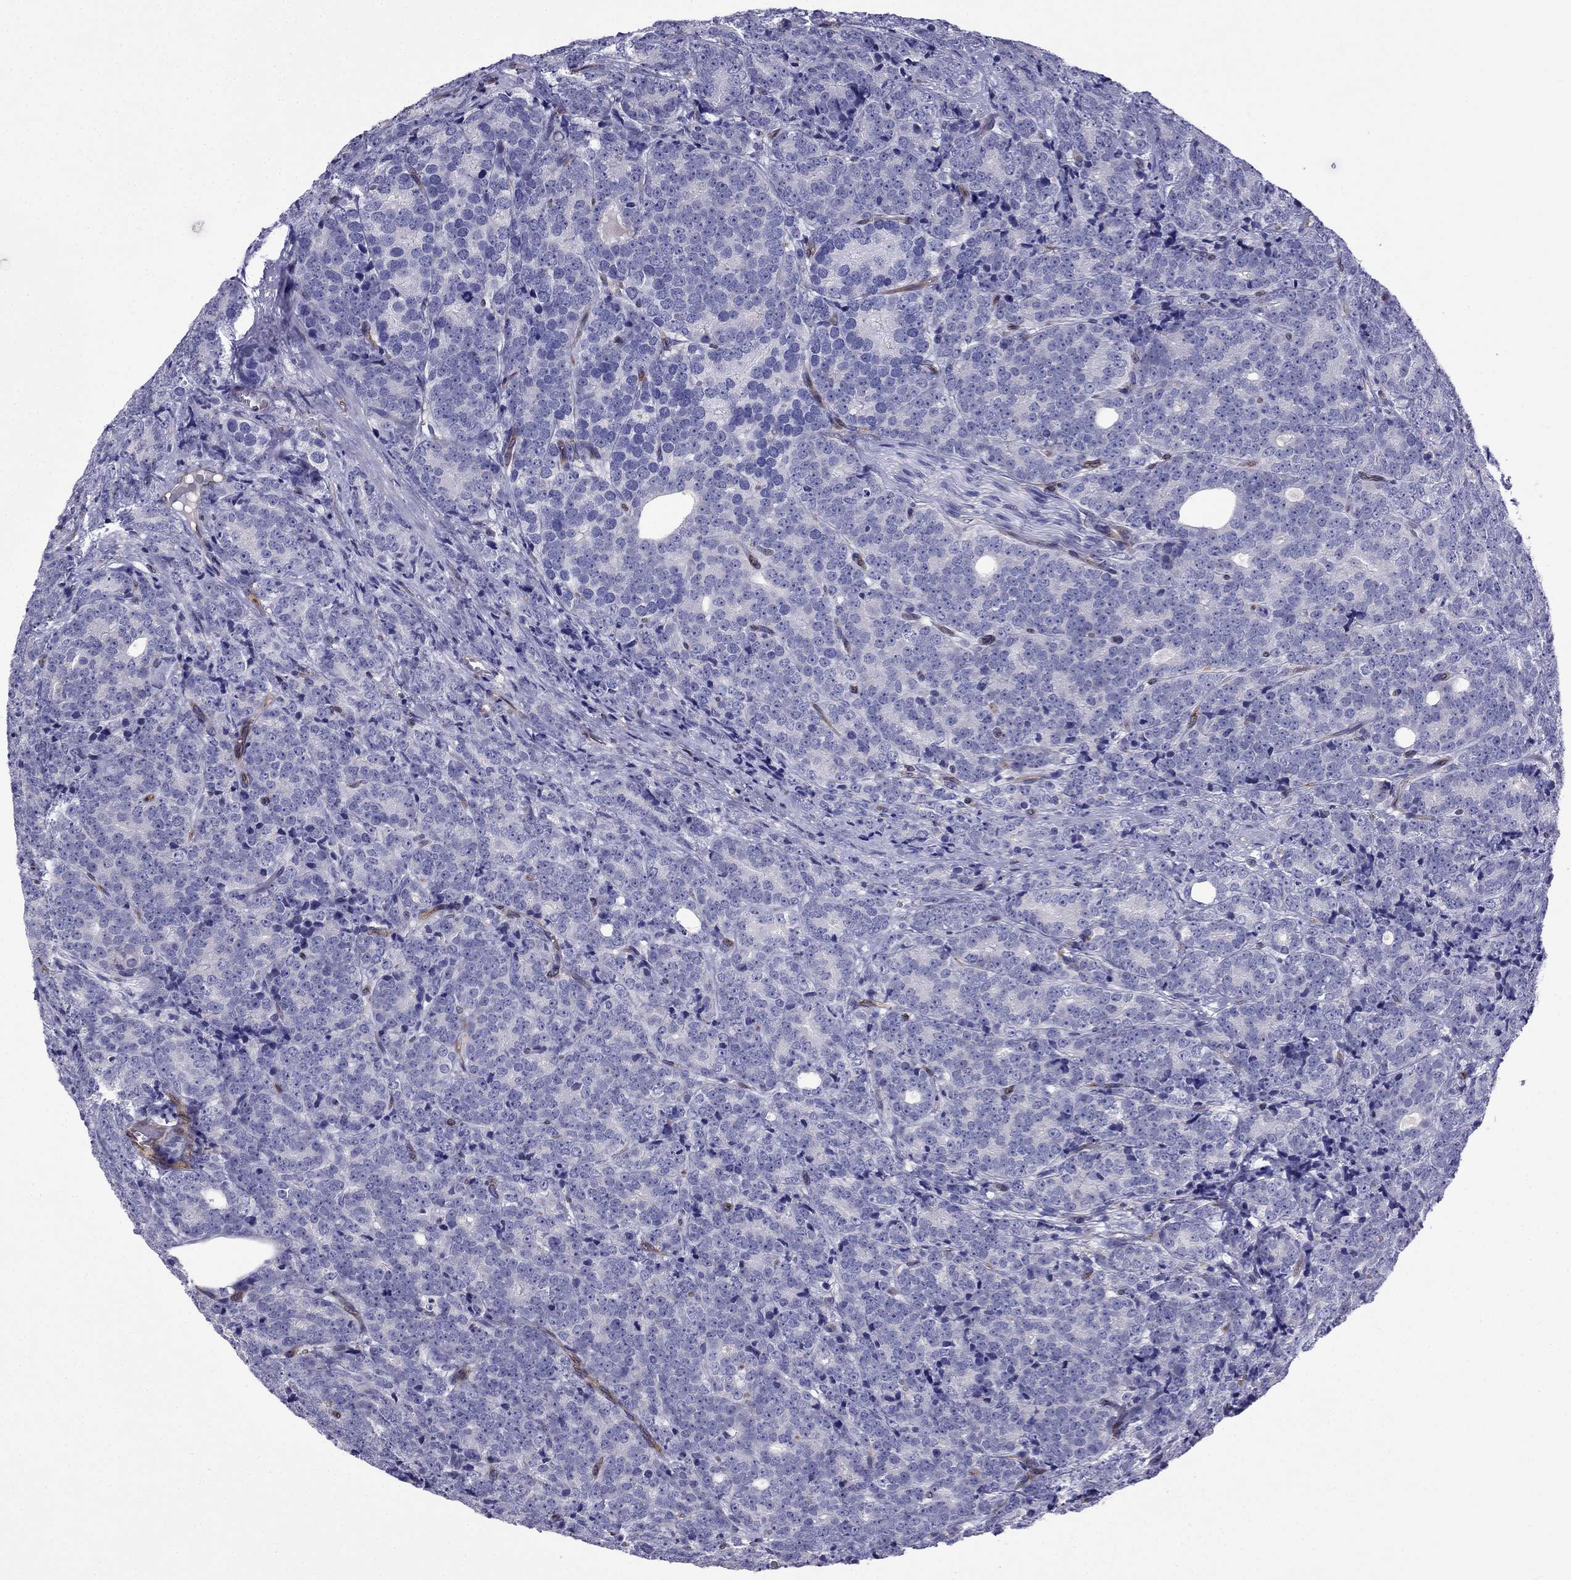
{"staining": {"intensity": "negative", "quantity": "none", "location": "none"}, "tissue": "prostate cancer", "cell_type": "Tumor cells", "image_type": "cancer", "snomed": [{"axis": "morphology", "description": "Adenocarcinoma, NOS"}, {"axis": "topography", "description": "Prostate"}], "caption": "DAB (3,3'-diaminobenzidine) immunohistochemical staining of prostate cancer (adenocarcinoma) demonstrates no significant expression in tumor cells.", "gene": "GNAL", "patient": {"sex": "male", "age": 71}}